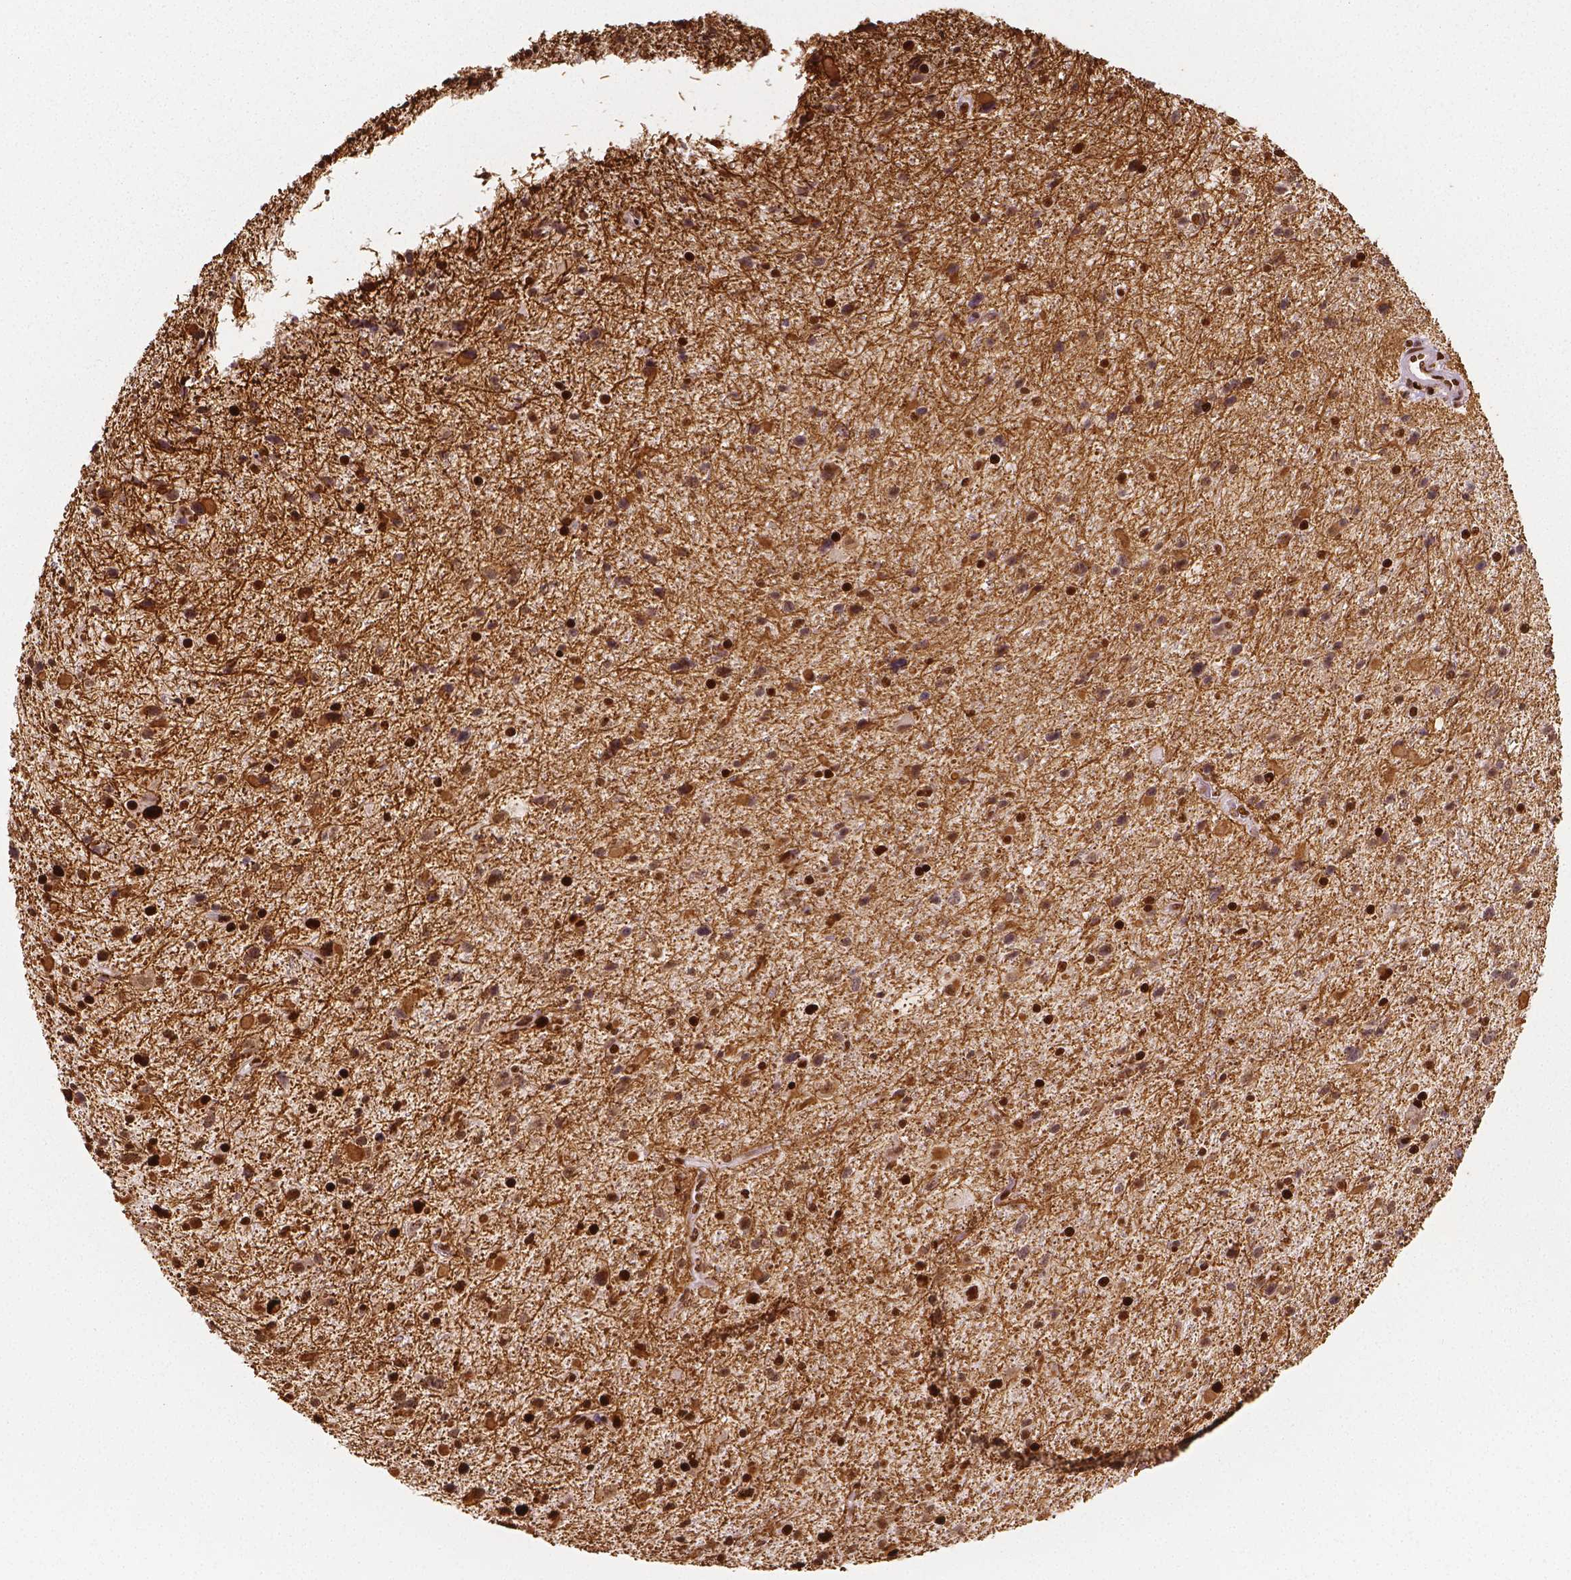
{"staining": {"intensity": "moderate", "quantity": "25%-75%", "location": "nuclear"}, "tissue": "glioma", "cell_type": "Tumor cells", "image_type": "cancer", "snomed": [{"axis": "morphology", "description": "Glioma, malignant, Low grade"}, {"axis": "topography", "description": "Brain"}], "caption": "IHC staining of glioma, which exhibits medium levels of moderate nuclear staining in approximately 25%-75% of tumor cells indicating moderate nuclear protein staining. The staining was performed using DAB (3,3'-diaminobenzidine) (brown) for protein detection and nuclei were counterstained in hematoxylin (blue).", "gene": "NUCKS1", "patient": {"sex": "female", "age": 32}}